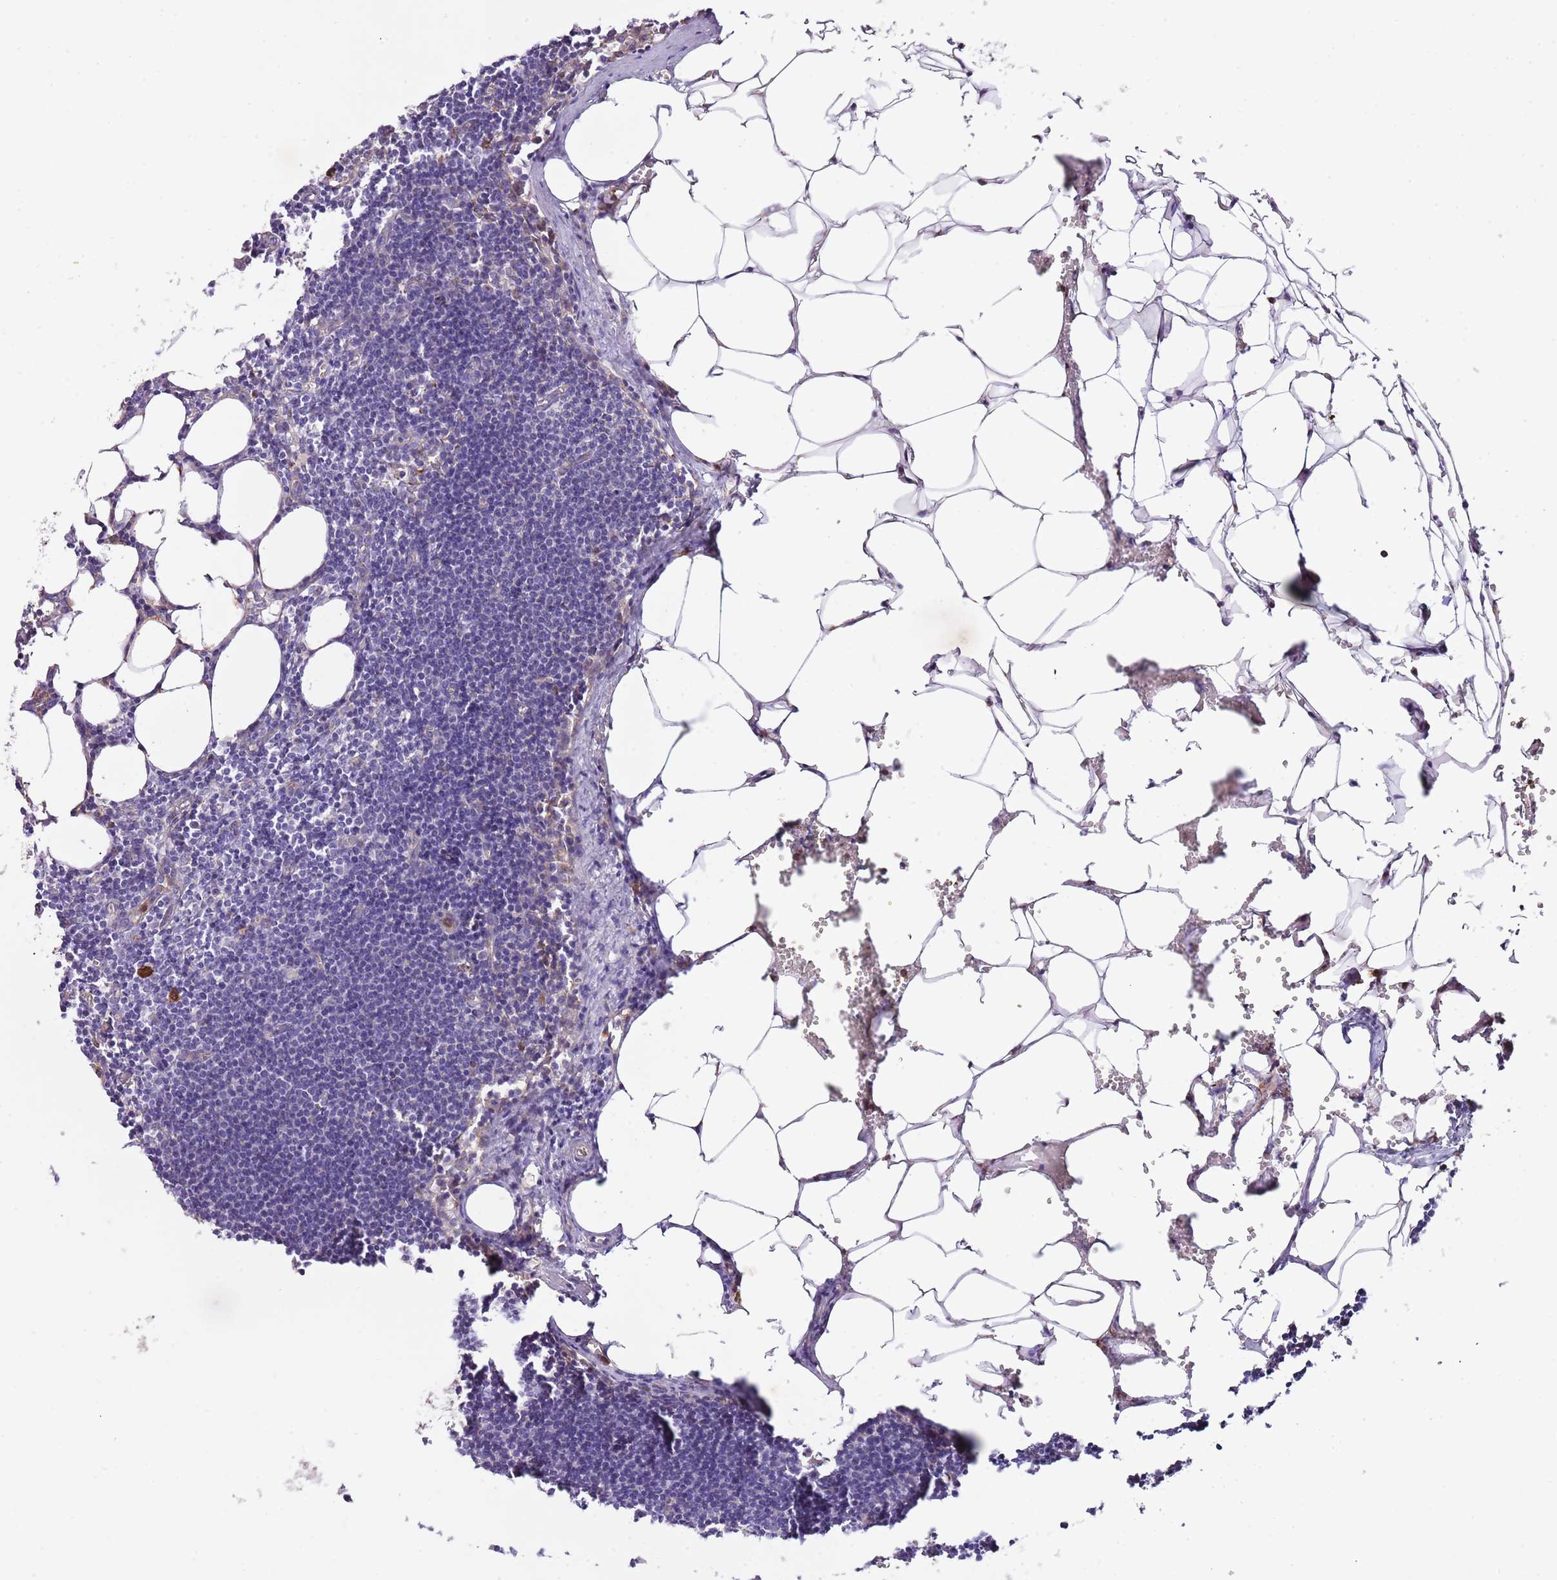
{"staining": {"intensity": "moderate", "quantity": ">75%", "location": "cytoplasmic/membranous"}, "tissue": "lymph node", "cell_type": "Germinal center cells", "image_type": "normal", "snomed": [{"axis": "morphology", "description": "Normal tissue, NOS"}, {"axis": "topography", "description": "Lymph node"}], "caption": "A medium amount of moderate cytoplasmic/membranous expression is appreciated in about >75% of germinal center cells in unremarkable lymph node.", "gene": "DOCK6", "patient": {"sex": "female", "age": 30}}